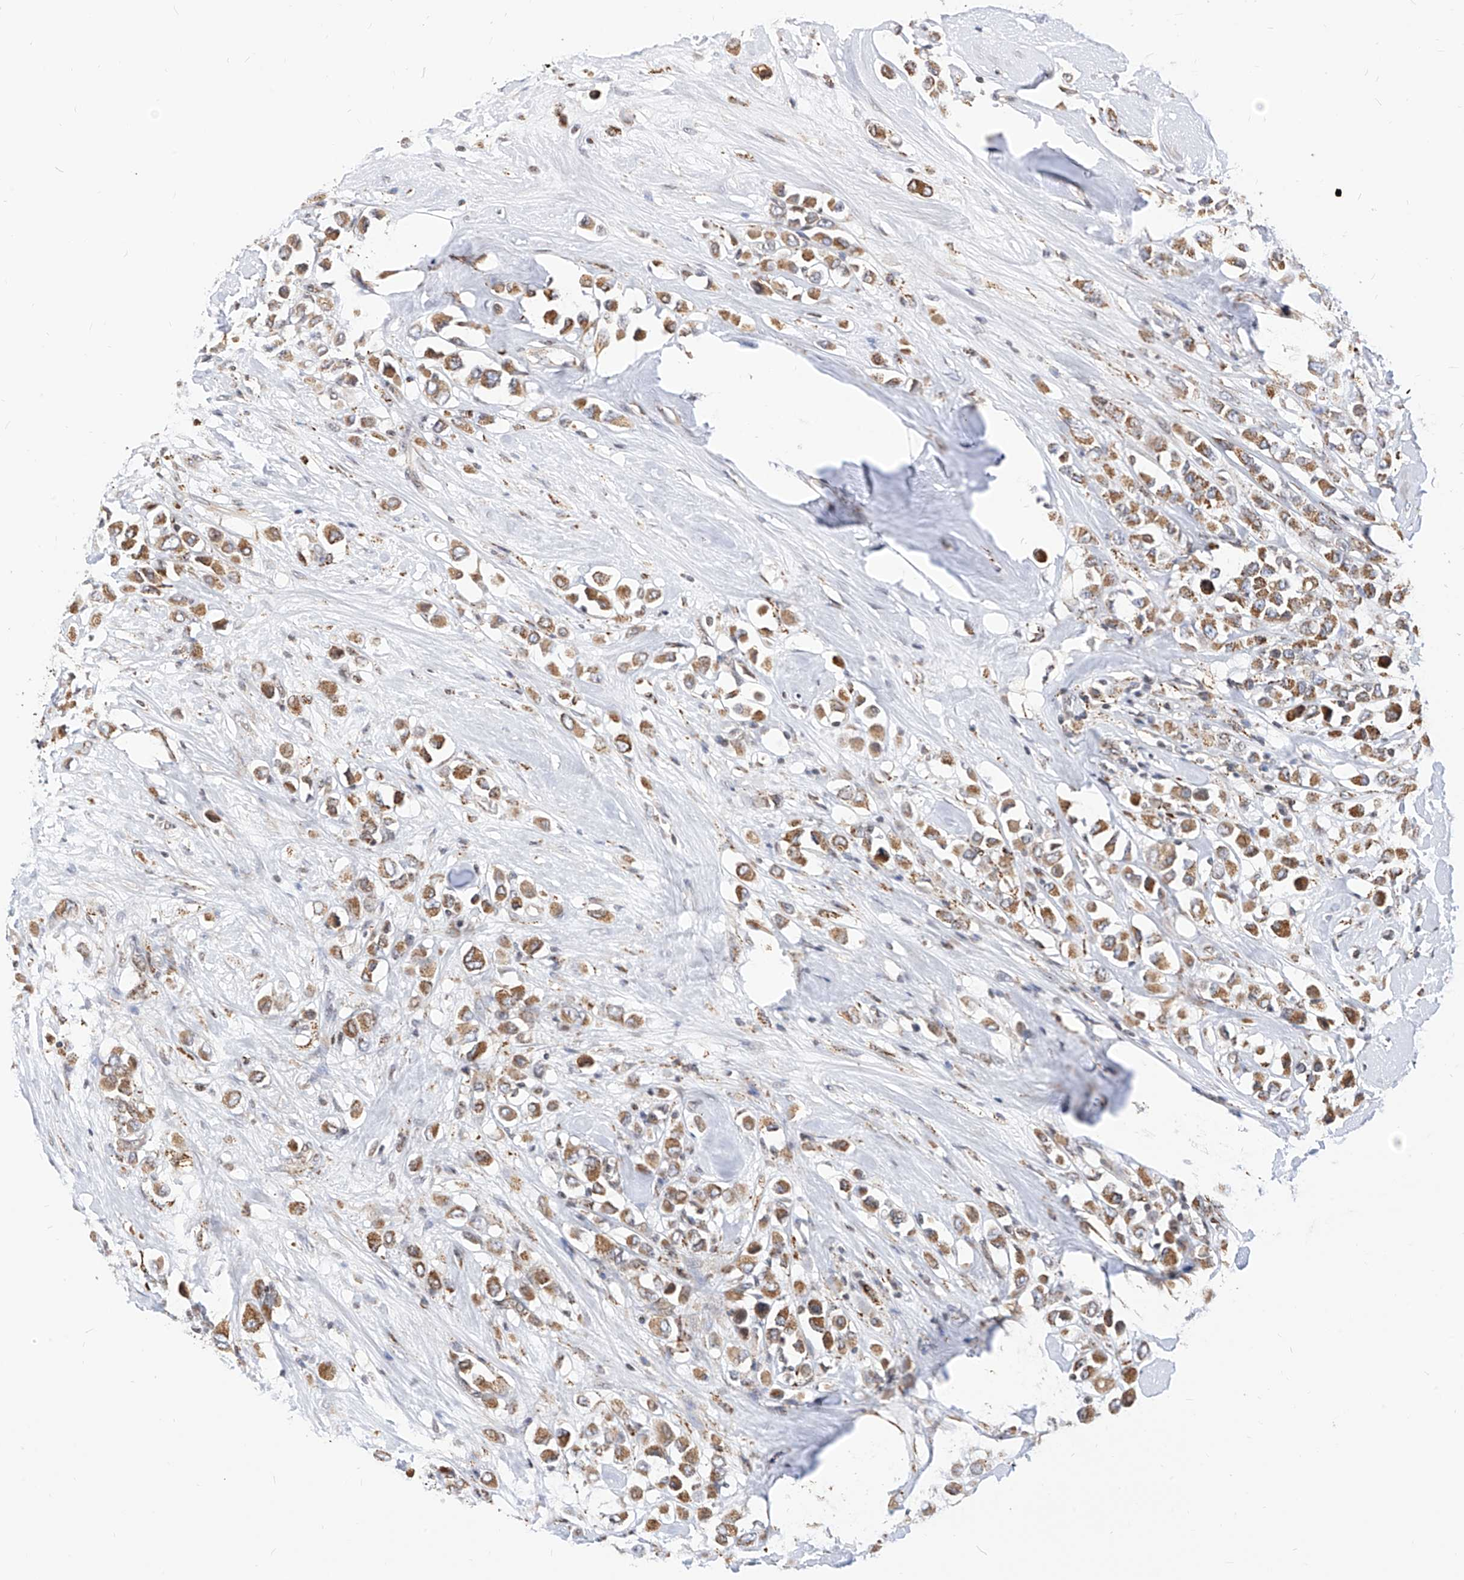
{"staining": {"intensity": "moderate", "quantity": ">75%", "location": "cytoplasmic/membranous"}, "tissue": "breast cancer", "cell_type": "Tumor cells", "image_type": "cancer", "snomed": [{"axis": "morphology", "description": "Duct carcinoma"}, {"axis": "topography", "description": "Breast"}], "caption": "There is medium levels of moderate cytoplasmic/membranous staining in tumor cells of breast invasive ductal carcinoma, as demonstrated by immunohistochemical staining (brown color).", "gene": "TTLL8", "patient": {"sex": "female", "age": 61}}